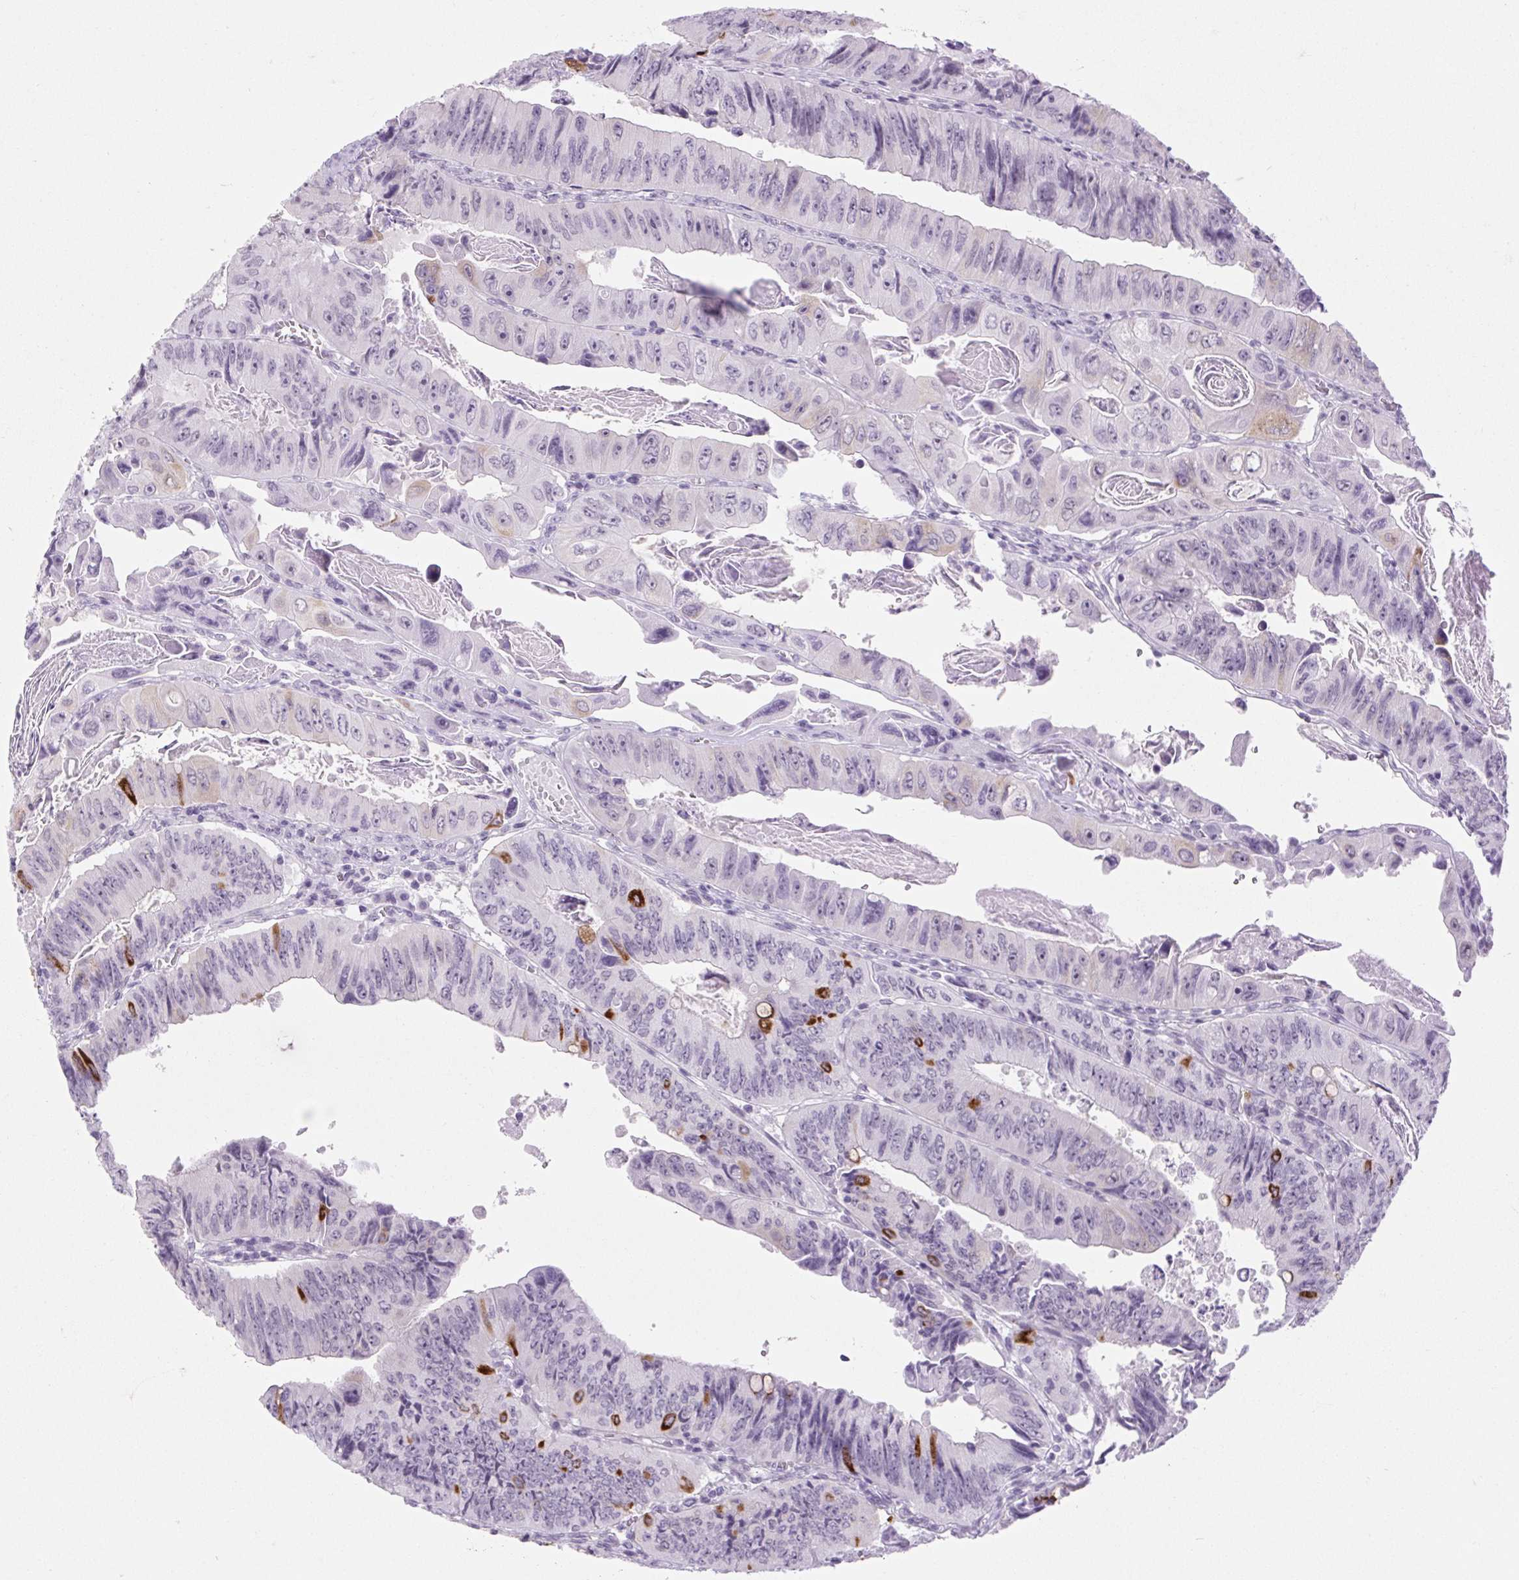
{"staining": {"intensity": "strong", "quantity": "<25%", "location": "cytoplasmic/membranous"}, "tissue": "colorectal cancer", "cell_type": "Tumor cells", "image_type": "cancer", "snomed": [{"axis": "morphology", "description": "Adenocarcinoma, NOS"}, {"axis": "topography", "description": "Colon"}], "caption": "High-power microscopy captured an IHC histopathology image of adenocarcinoma (colorectal), revealing strong cytoplasmic/membranous positivity in about <25% of tumor cells. The protein is stained brown, and the nuclei are stained in blue (DAB (3,3'-diaminobenzidine) IHC with brightfield microscopy, high magnification).", "gene": "BCAS1", "patient": {"sex": "female", "age": 84}}